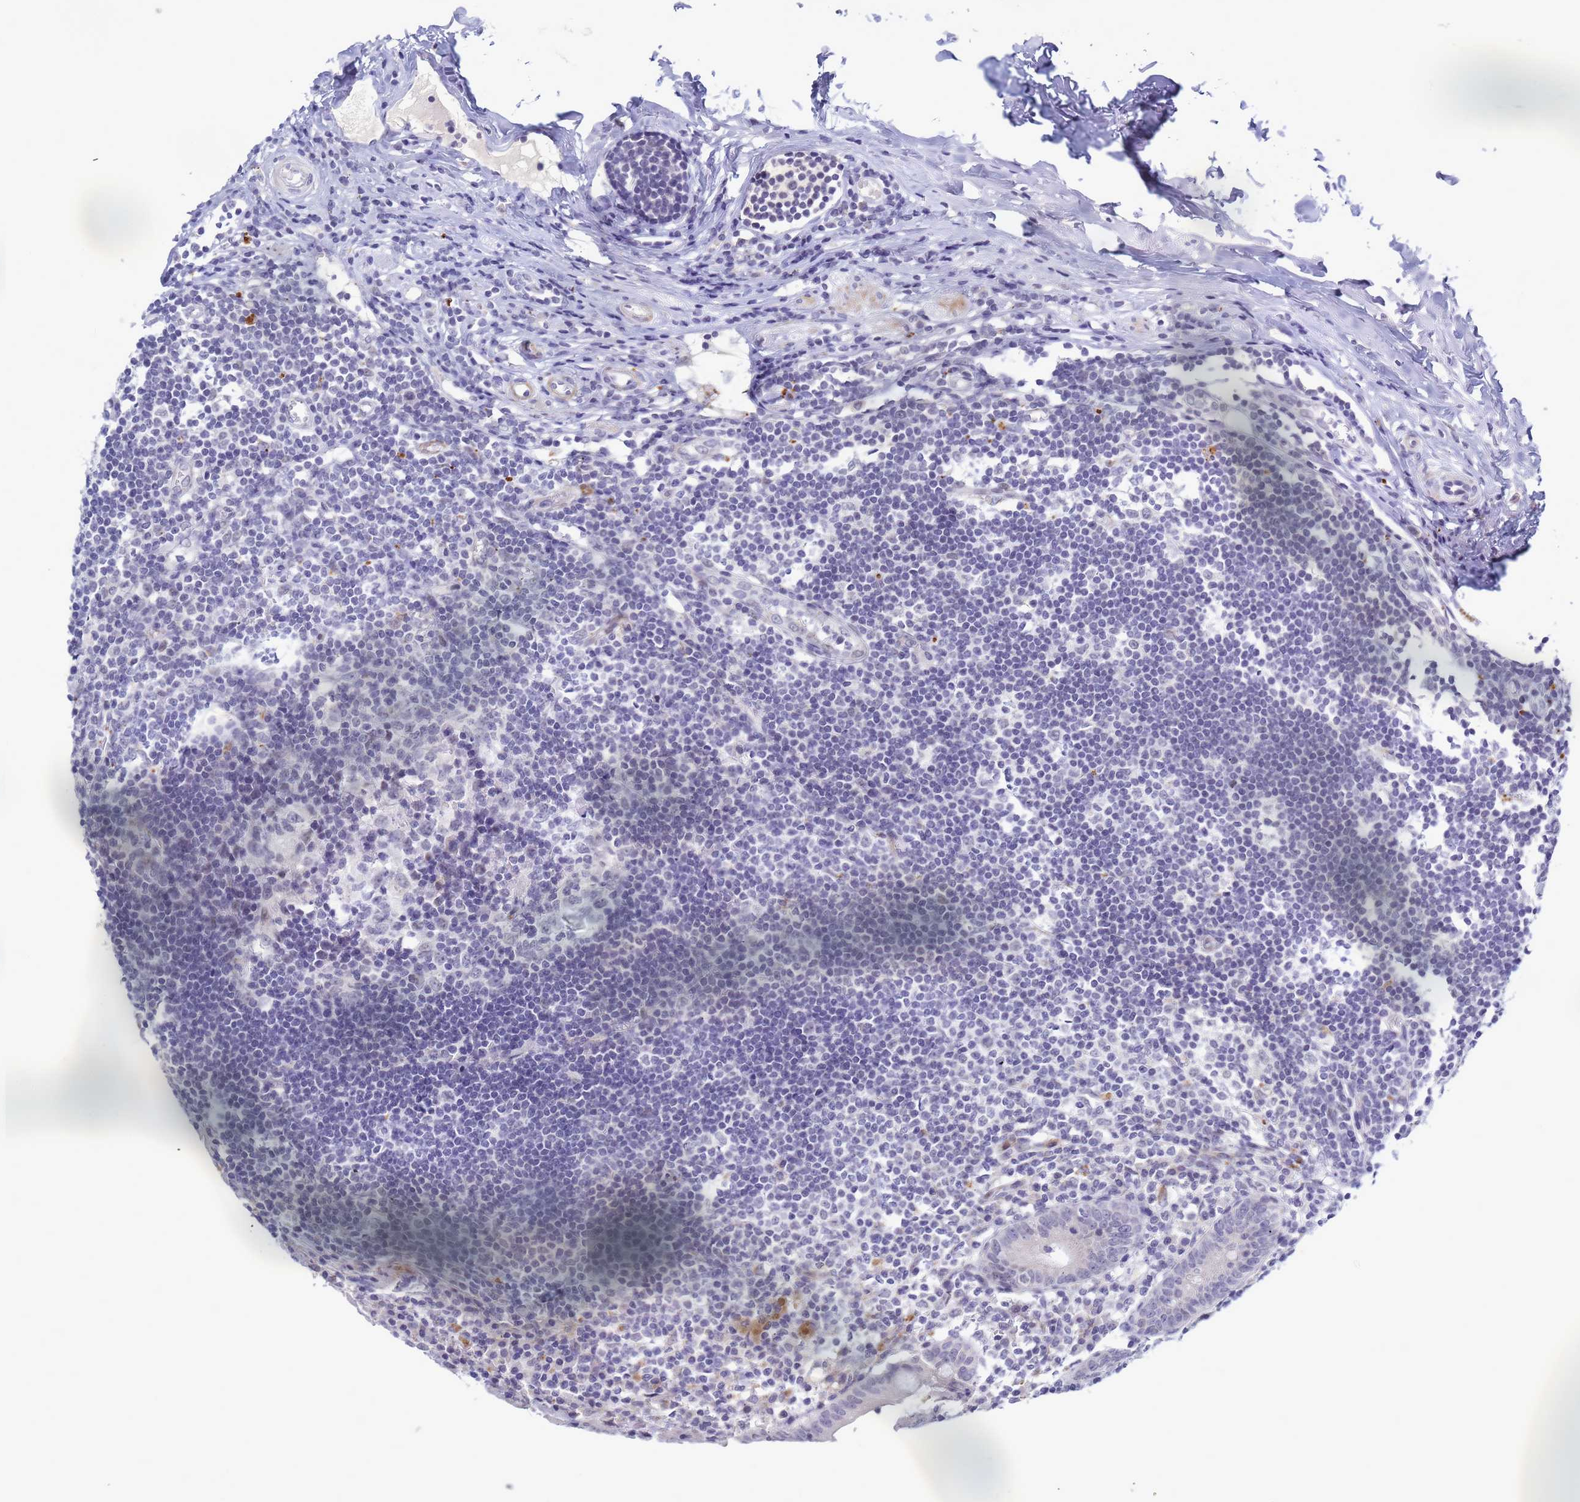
{"staining": {"intensity": "weak", "quantity": "<25%", "location": "nuclear"}, "tissue": "appendix", "cell_type": "Glandular cells", "image_type": "normal", "snomed": [{"axis": "morphology", "description": "Normal tissue, NOS"}, {"axis": "topography", "description": "Appendix"}], "caption": "Protein analysis of normal appendix reveals no significant positivity in glandular cells. (DAB IHC, high magnification).", "gene": "CXorf65", "patient": {"sex": "female", "age": 54}}